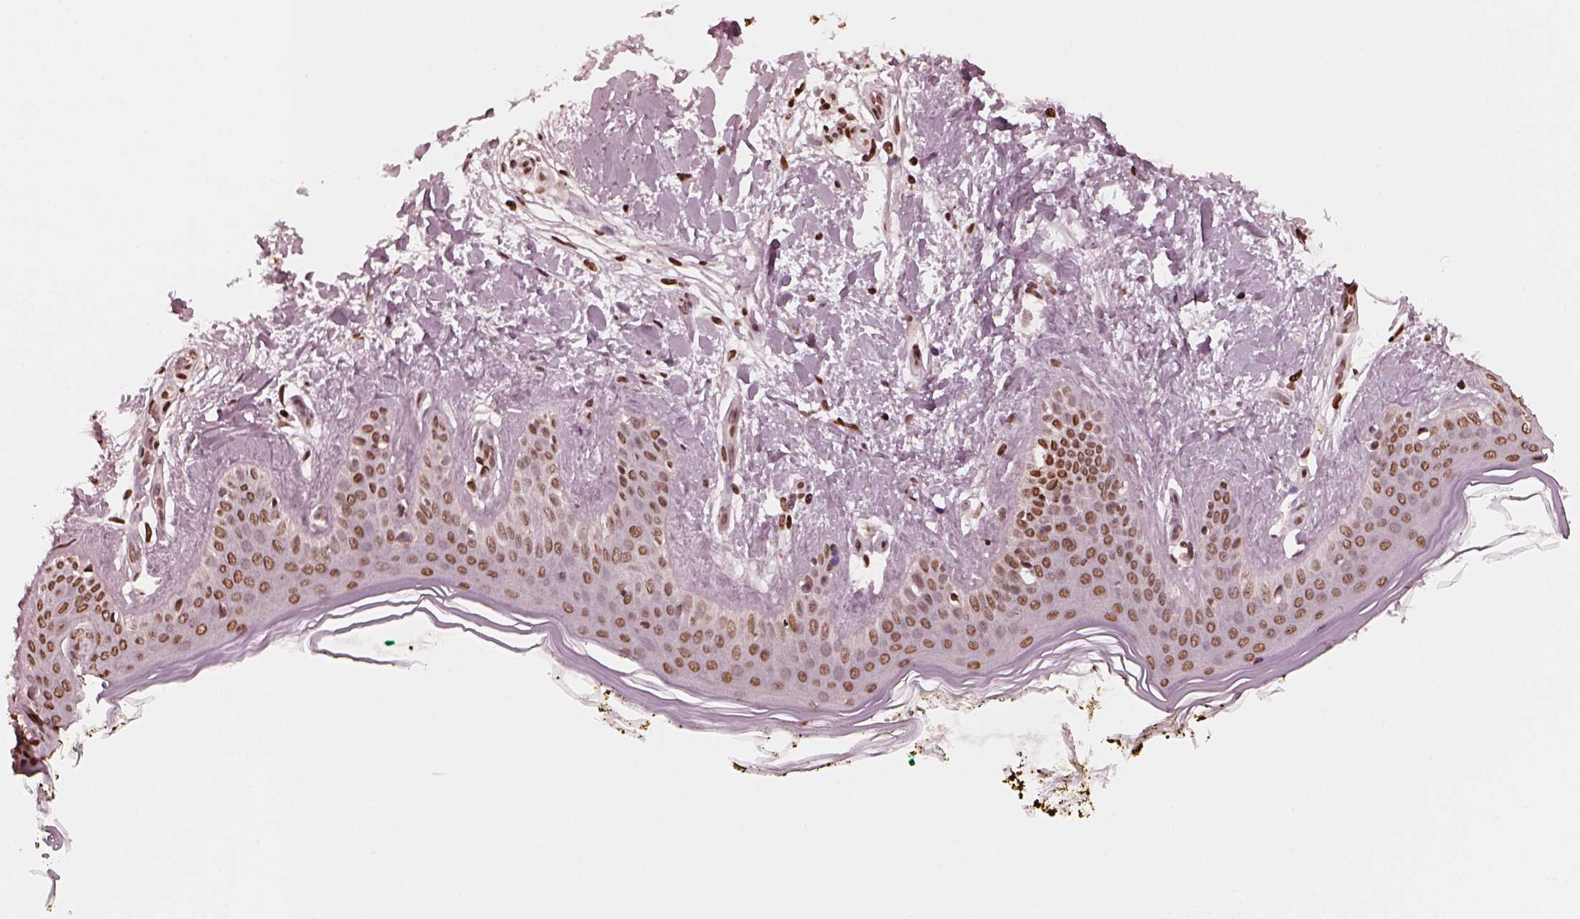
{"staining": {"intensity": "strong", "quantity": ">75%", "location": "nuclear"}, "tissue": "skin", "cell_type": "Fibroblasts", "image_type": "normal", "snomed": [{"axis": "morphology", "description": "Normal tissue, NOS"}, {"axis": "topography", "description": "Skin"}], "caption": "IHC (DAB) staining of benign human skin demonstrates strong nuclear protein positivity in about >75% of fibroblasts. (brown staining indicates protein expression, while blue staining denotes nuclei).", "gene": "NSD1", "patient": {"sex": "female", "age": 34}}